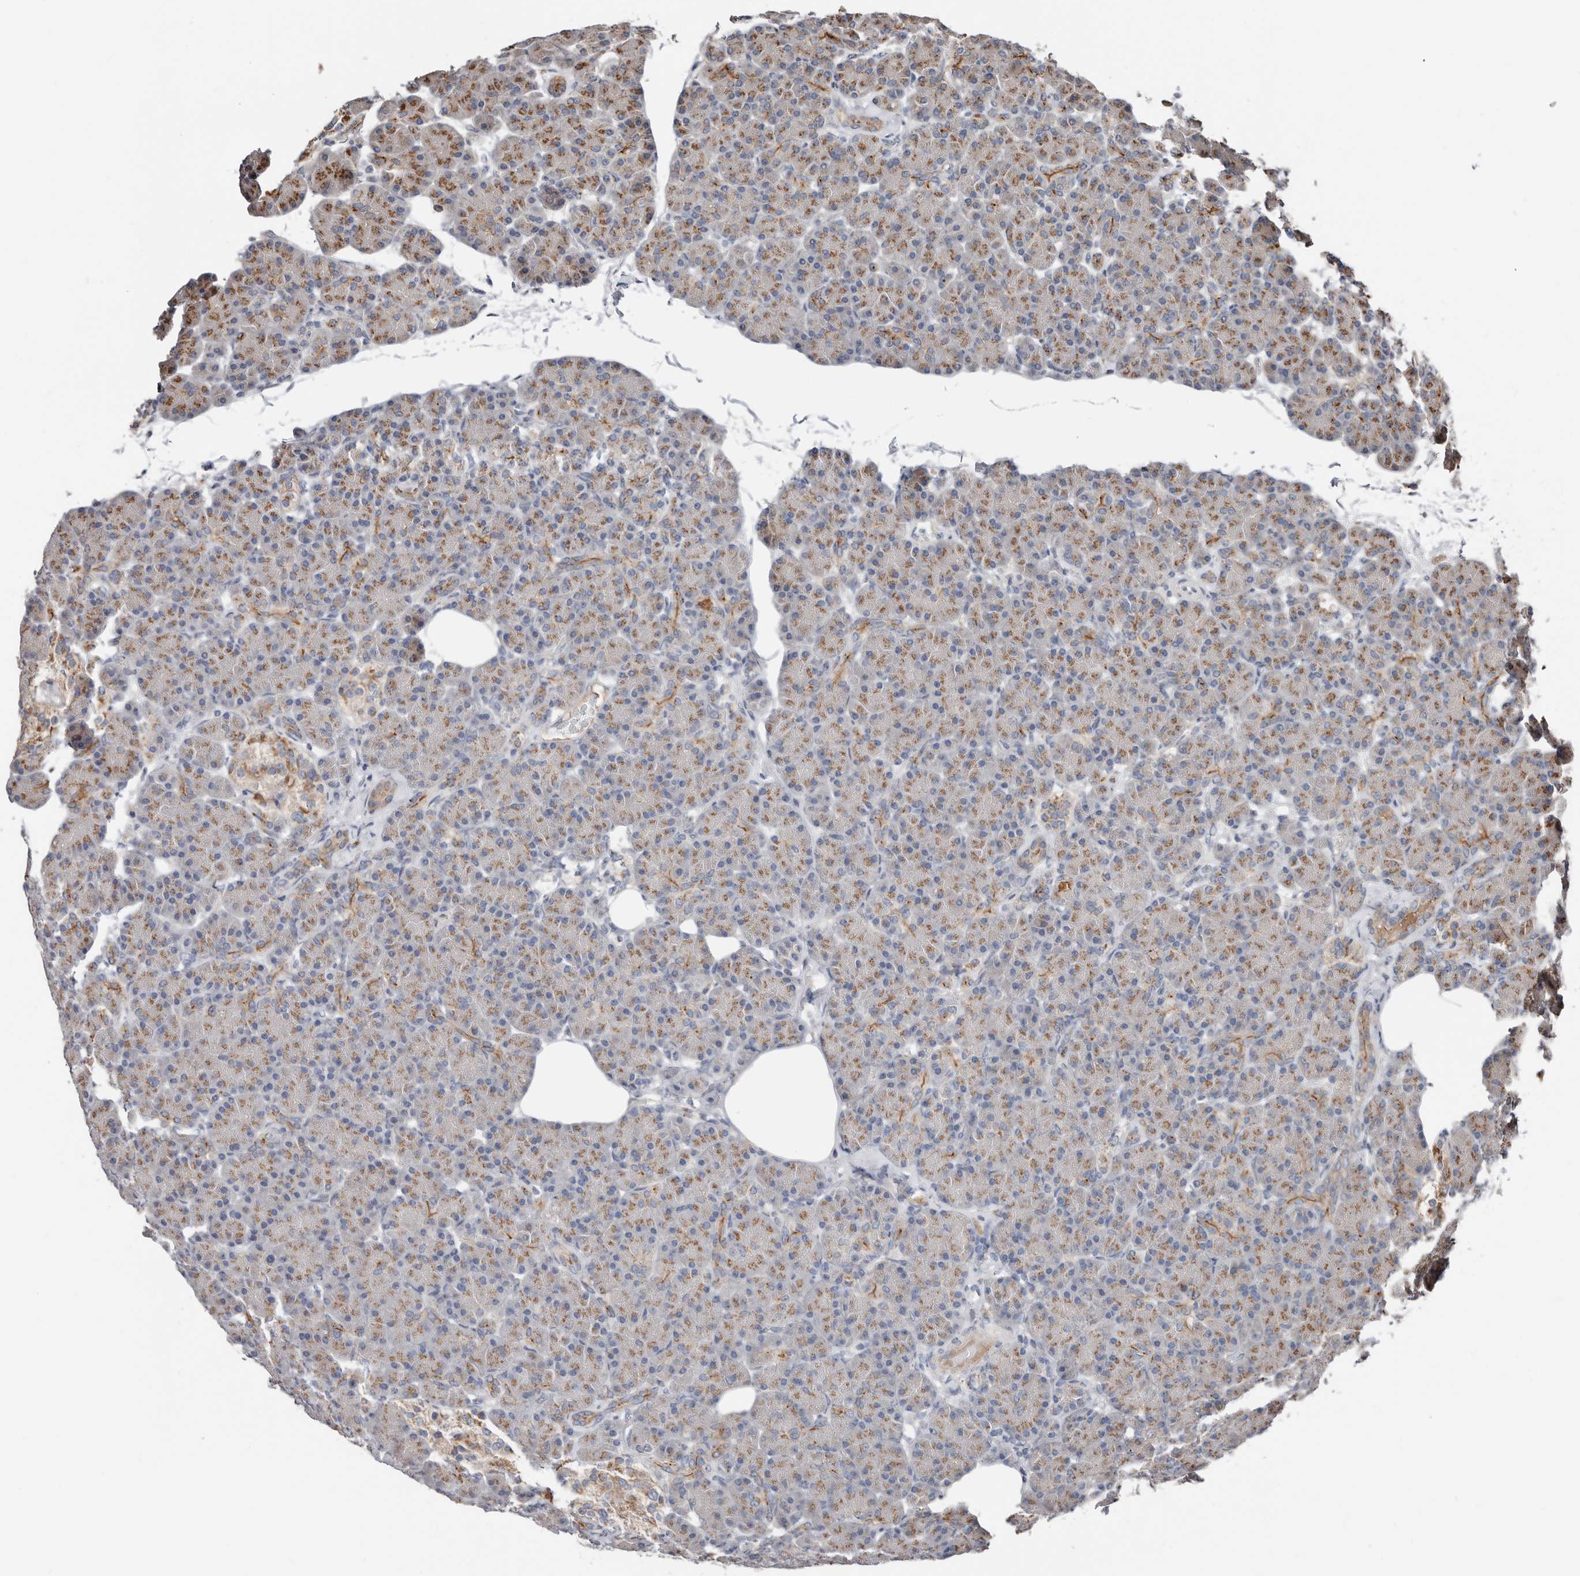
{"staining": {"intensity": "moderate", "quantity": ">75%", "location": "cytoplasmic/membranous"}, "tissue": "pancreas", "cell_type": "Exocrine glandular cells", "image_type": "normal", "snomed": [{"axis": "morphology", "description": "Normal tissue, NOS"}, {"axis": "topography", "description": "Pancreas"}], "caption": "A high-resolution photomicrograph shows IHC staining of normal pancreas, which demonstrates moderate cytoplasmic/membranous staining in about >75% of exocrine glandular cells. (DAB = brown stain, brightfield microscopy at high magnification).", "gene": "COG1", "patient": {"sex": "female", "age": 43}}